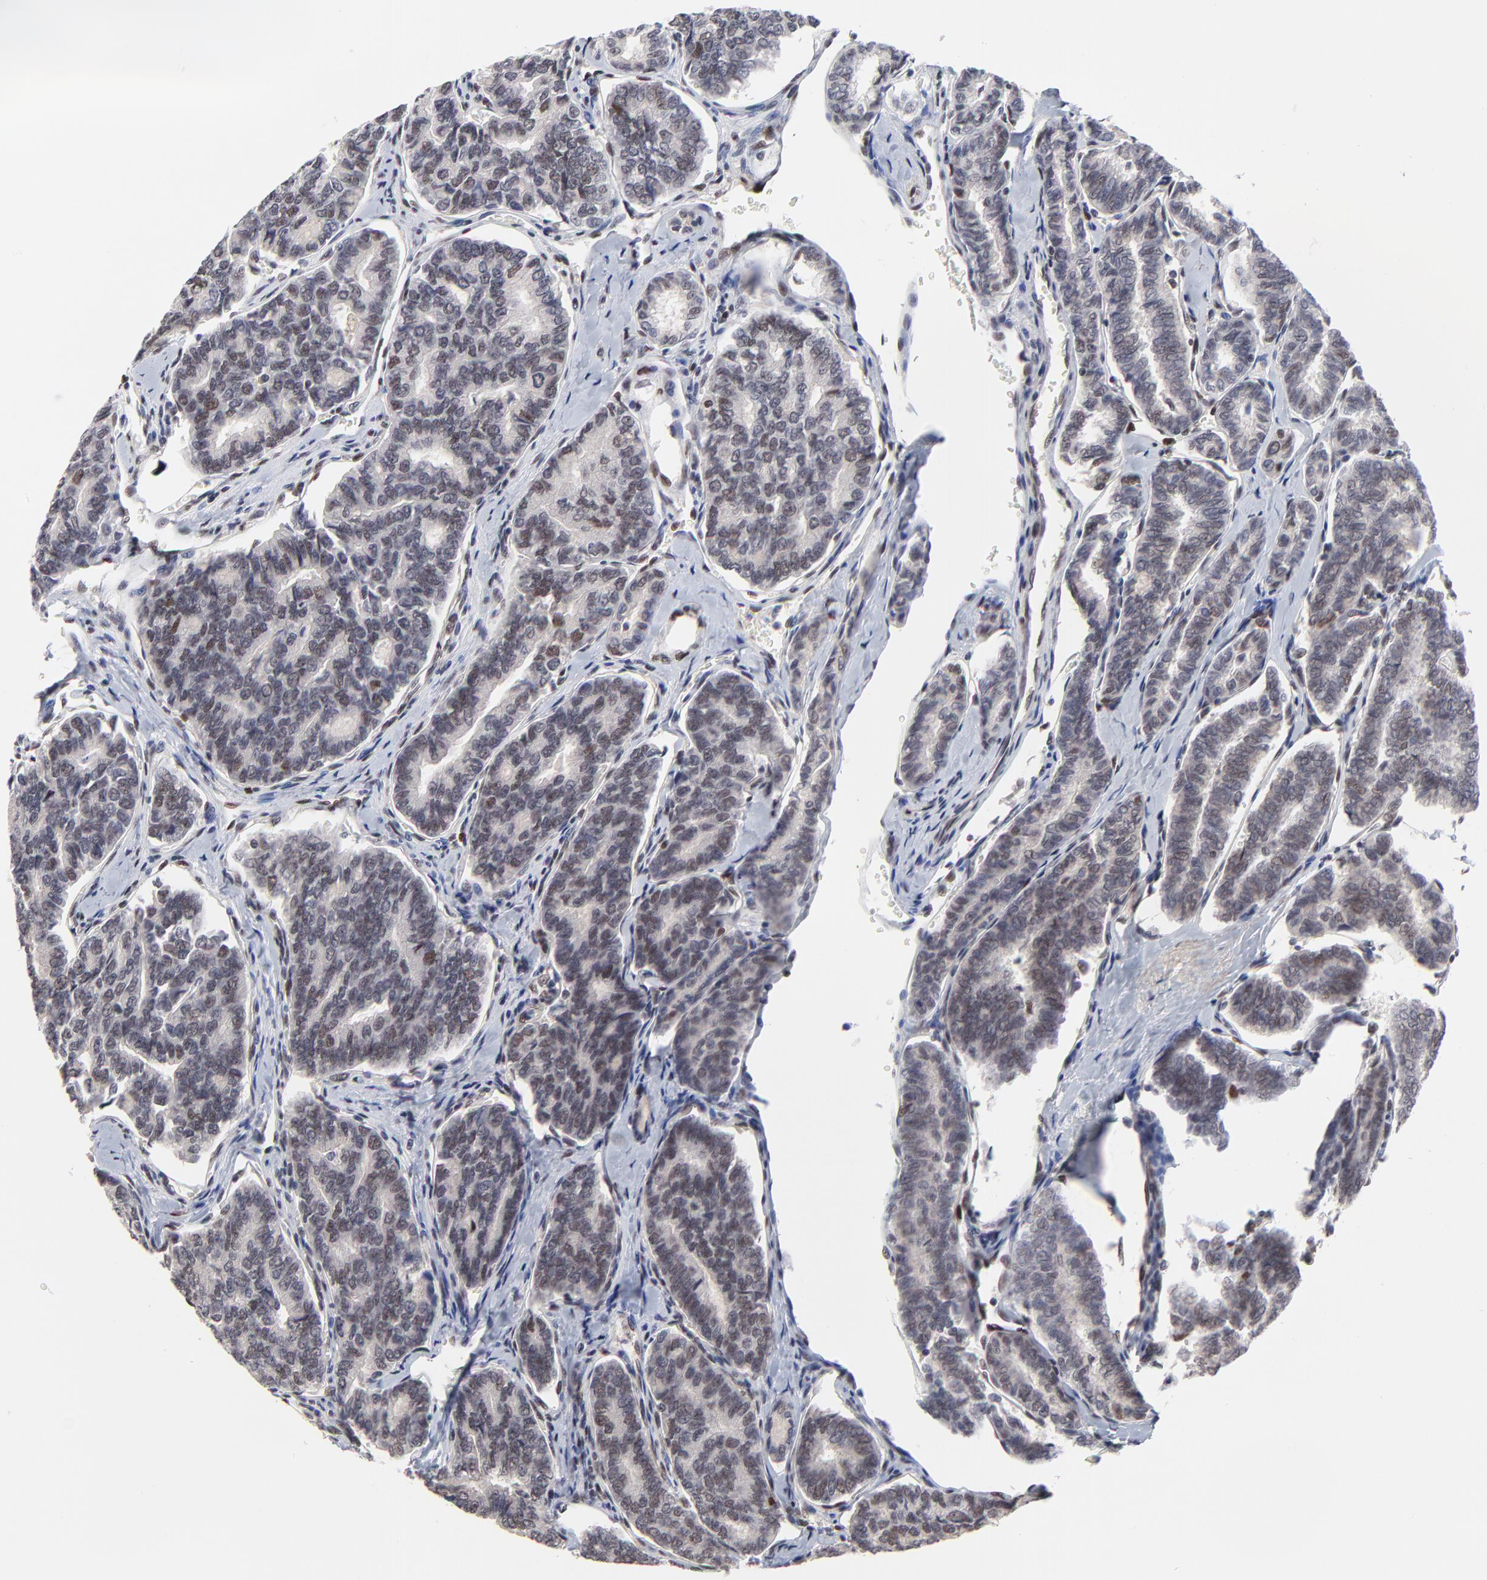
{"staining": {"intensity": "weak", "quantity": "<25%", "location": "nuclear"}, "tissue": "thyroid cancer", "cell_type": "Tumor cells", "image_type": "cancer", "snomed": [{"axis": "morphology", "description": "Papillary adenocarcinoma, NOS"}, {"axis": "topography", "description": "Thyroid gland"}], "caption": "Tumor cells show no significant protein expression in thyroid cancer.", "gene": "OGFOD1", "patient": {"sex": "female", "age": 35}}